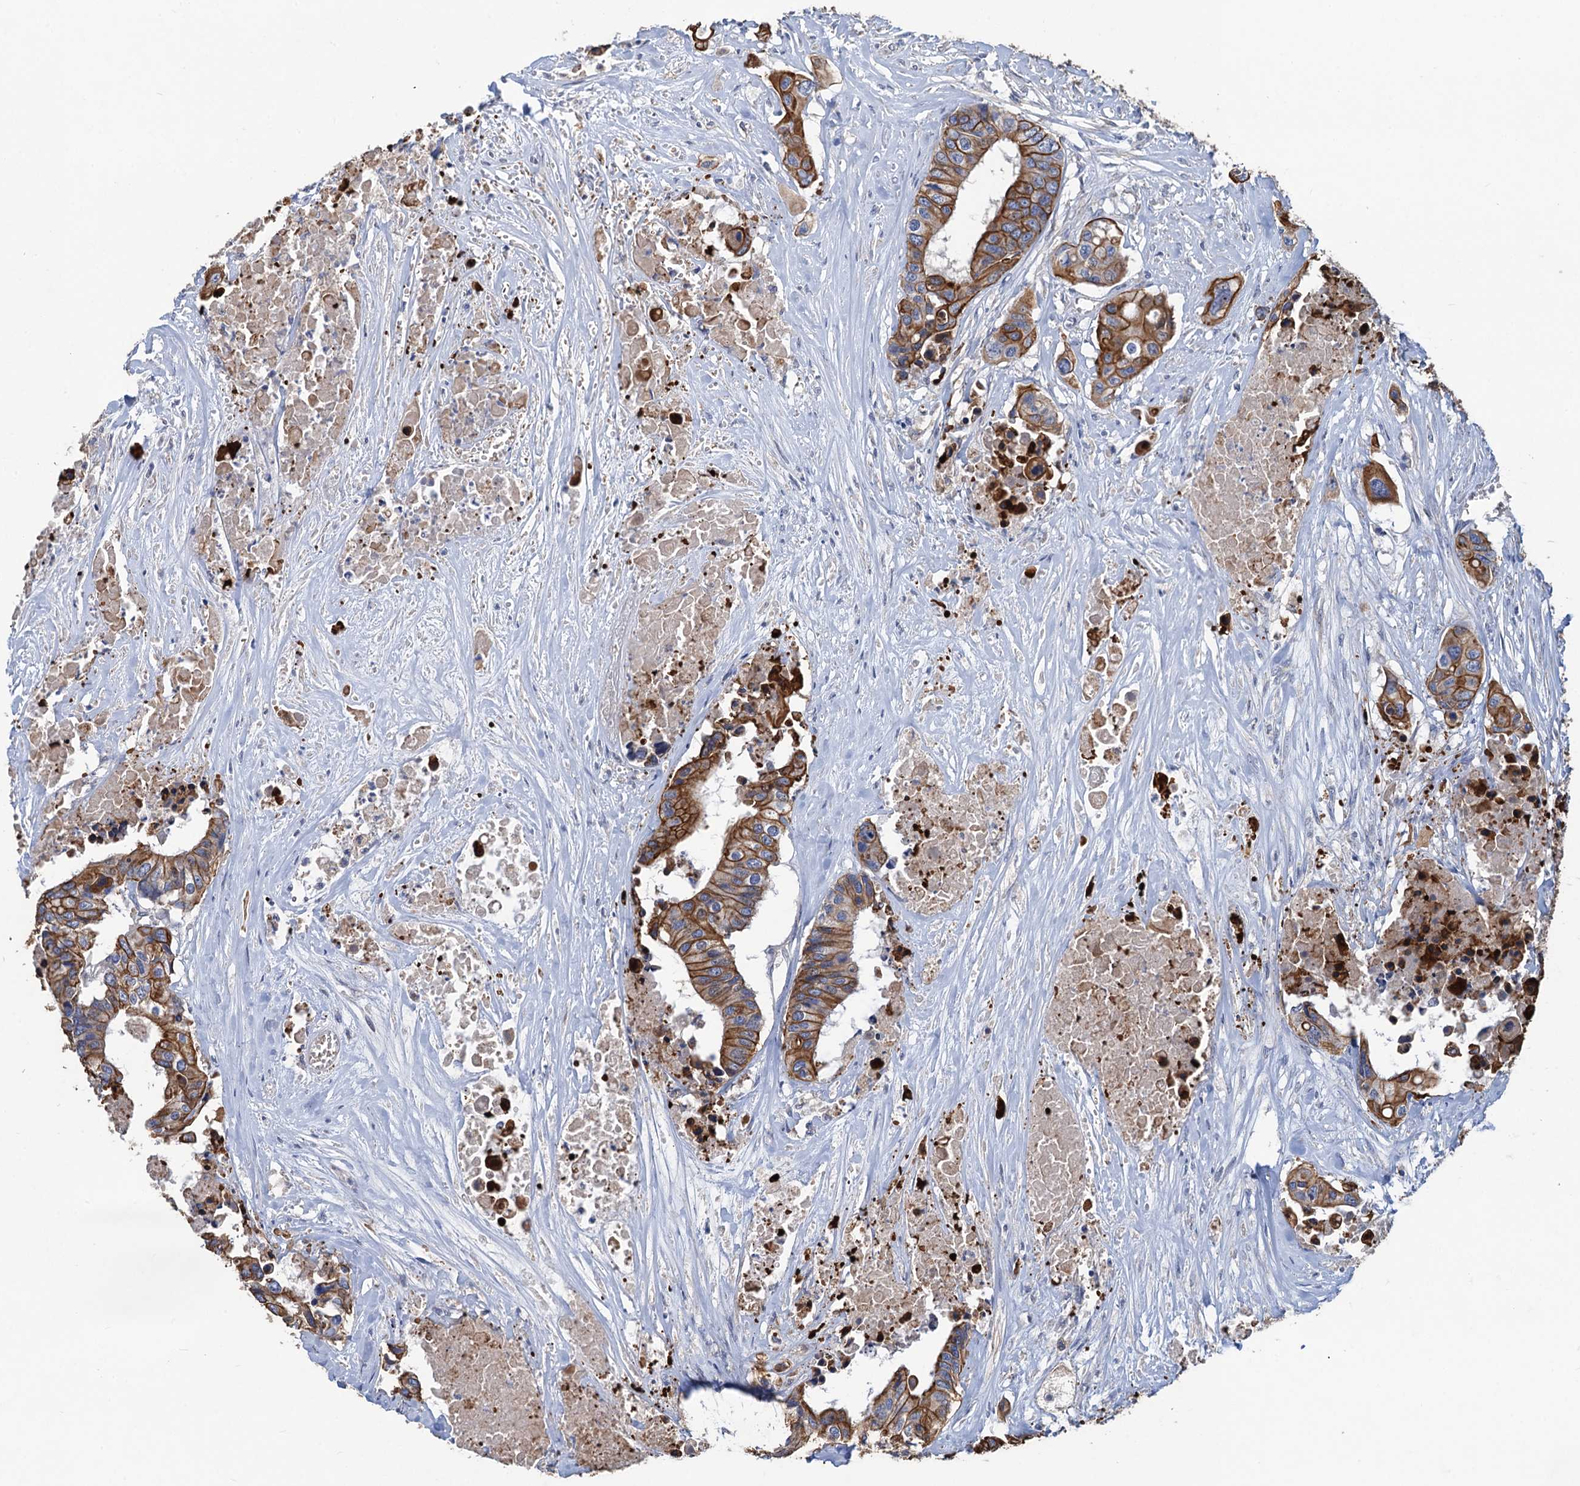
{"staining": {"intensity": "moderate", "quantity": ">75%", "location": "cytoplasmic/membranous"}, "tissue": "colorectal cancer", "cell_type": "Tumor cells", "image_type": "cancer", "snomed": [{"axis": "morphology", "description": "Adenocarcinoma, NOS"}, {"axis": "topography", "description": "Colon"}], "caption": "An image of adenocarcinoma (colorectal) stained for a protein exhibits moderate cytoplasmic/membranous brown staining in tumor cells.", "gene": "SMCO3", "patient": {"sex": "male", "age": 77}}